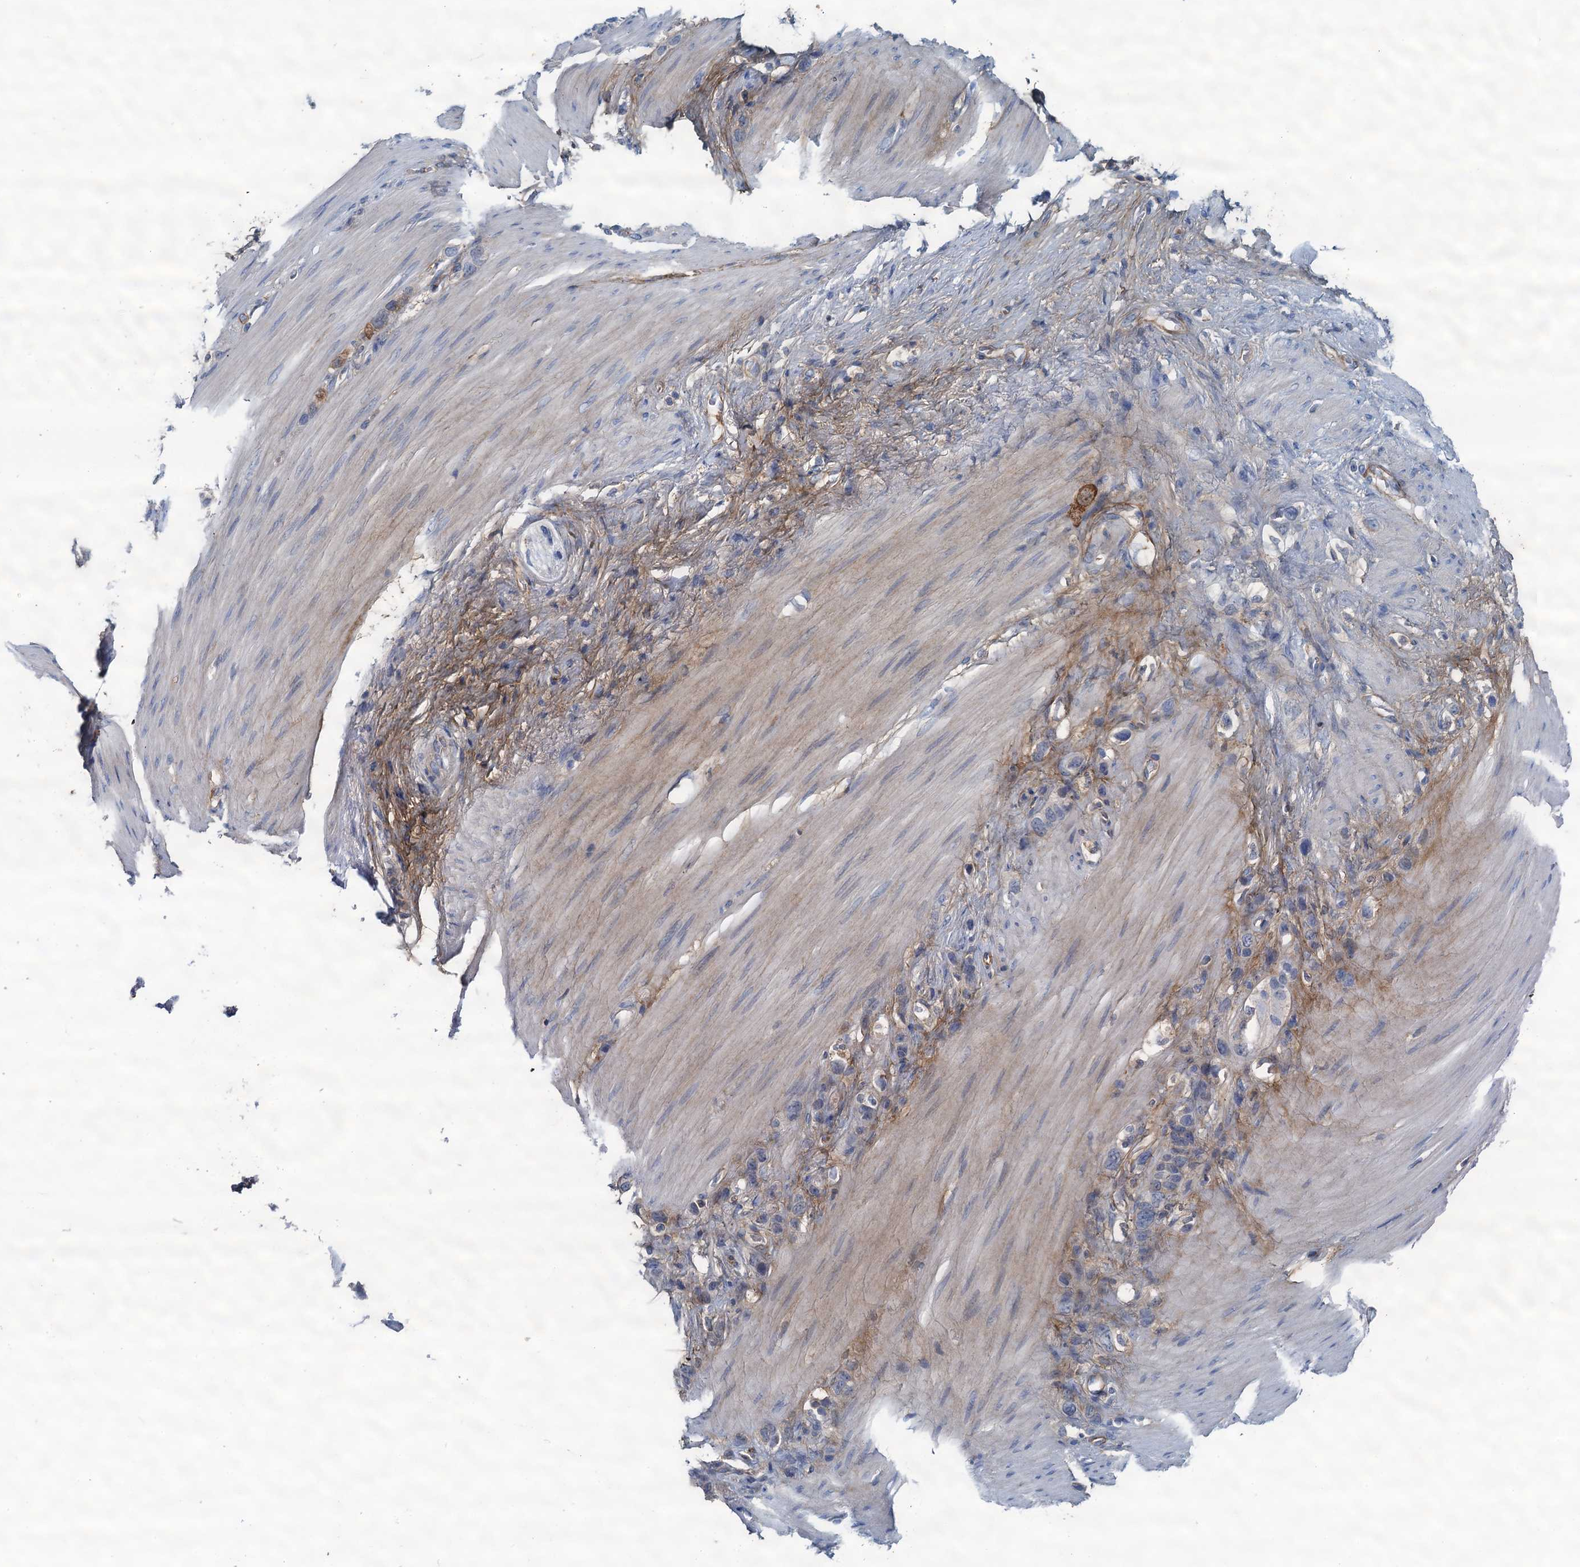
{"staining": {"intensity": "negative", "quantity": "none", "location": "none"}, "tissue": "stomach cancer", "cell_type": "Tumor cells", "image_type": "cancer", "snomed": [{"axis": "morphology", "description": "Adenocarcinoma, NOS"}, {"axis": "morphology", "description": "Adenocarcinoma, High grade"}, {"axis": "topography", "description": "Stomach, upper"}, {"axis": "topography", "description": "Stomach, lower"}], "caption": "A histopathology image of human stomach cancer is negative for staining in tumor cells.", "gene": "THAP10", "patient": {"sex": "female", "age": 65}}